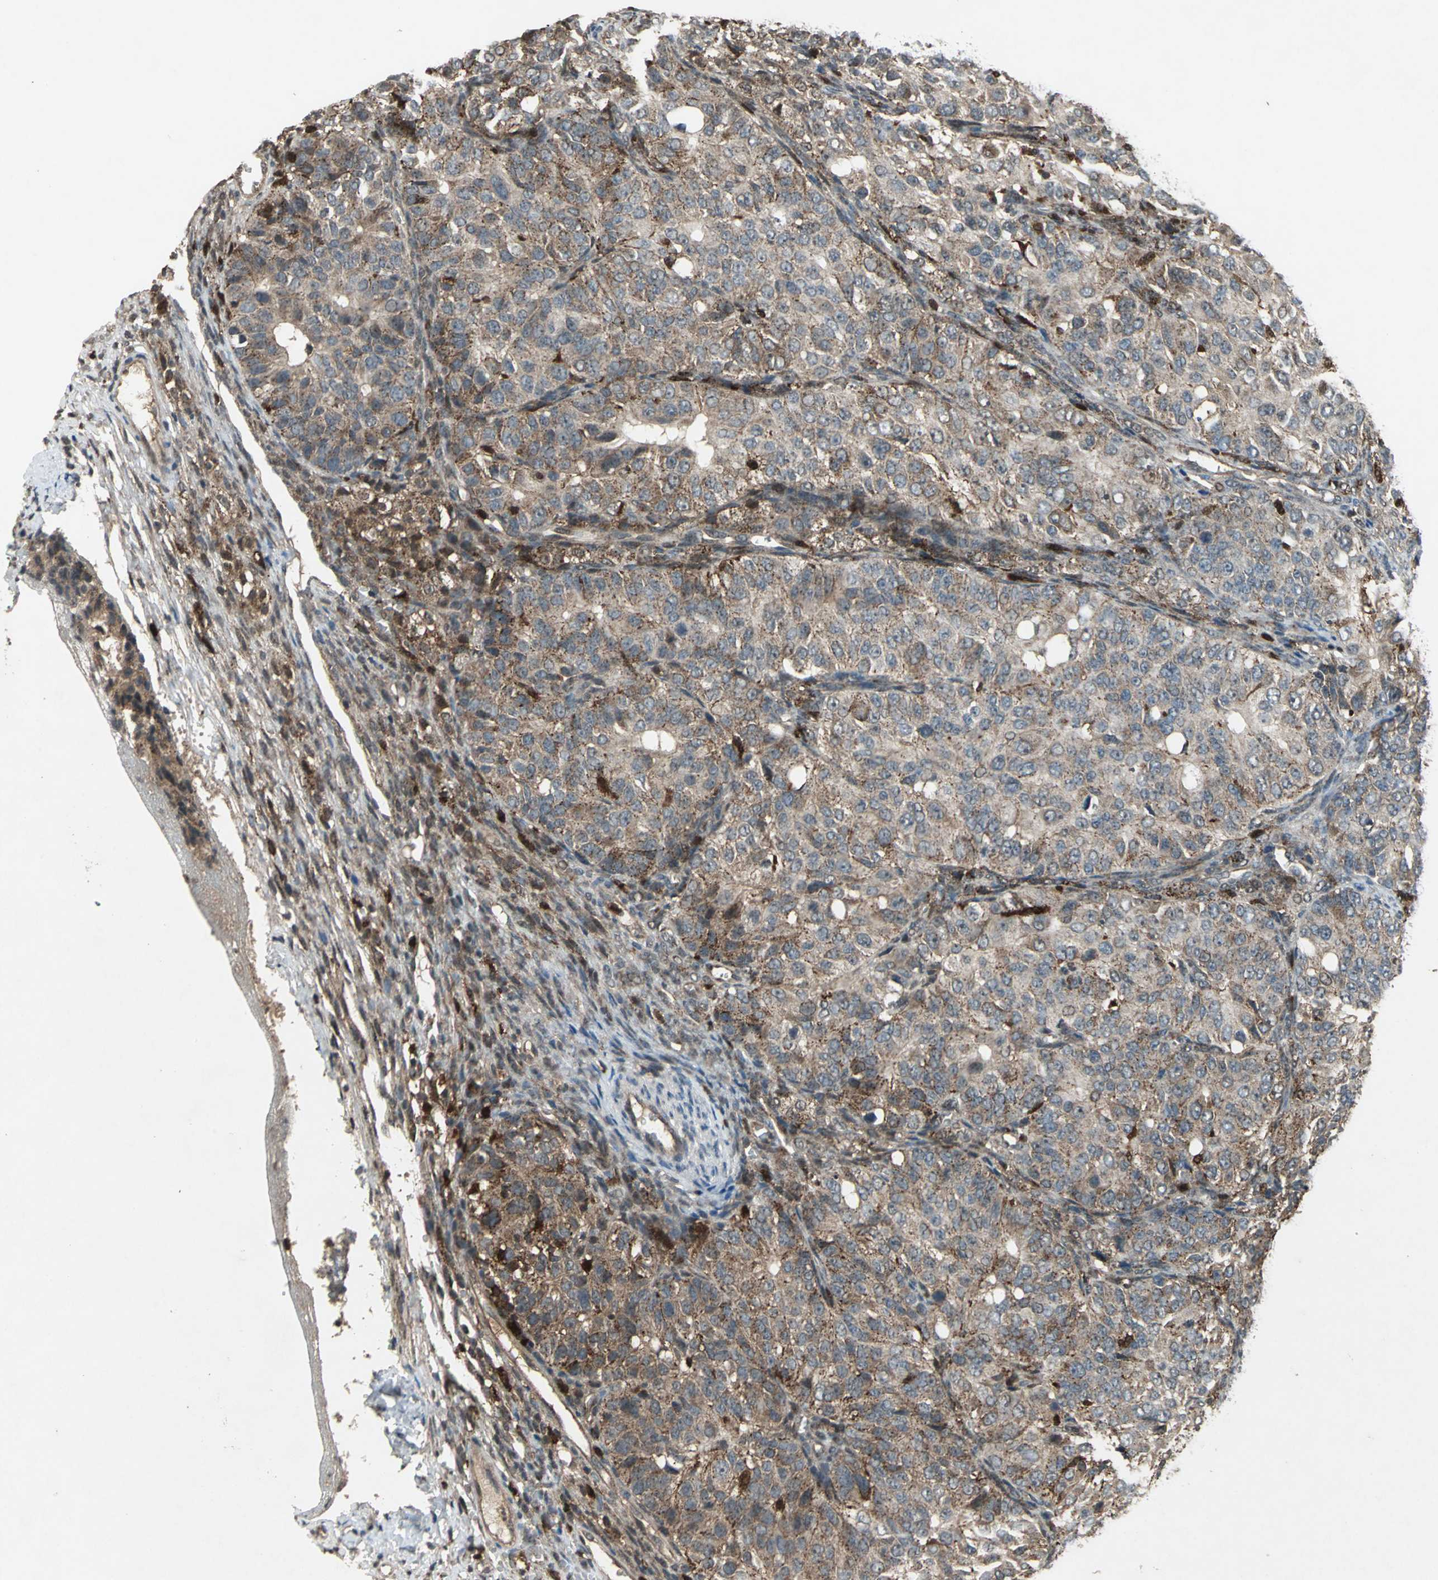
{"staining": {"intensity": "weak", "quantity": ">75%", "location": "cytoplasmic/membranous"}, "tissue": "ovarian cancer", "cell_type": "Tumor cells", "image_type": "cancer", "snomed": [{"axis": "morphology", "description": "Carcinoma, endometroid"}, {"axis": "topography", "description": "Ovary"}], "caption": "High-magnification brightfield microscopy of ovarian cancer stained with DAB (3,3'-diaminobenzidine) (brown) and counterstained with hematoxylin (blue). tumor cells exhibit weak cytoplasmic/membranous expression is identified in approximately>75% of cells. (Stains: DAB in brown, nuclei in blue, Microscopy: brightfield microscopy at high magnification).", "gene": "PYCARD", "patient": {"sex": "female", "age": 51}}